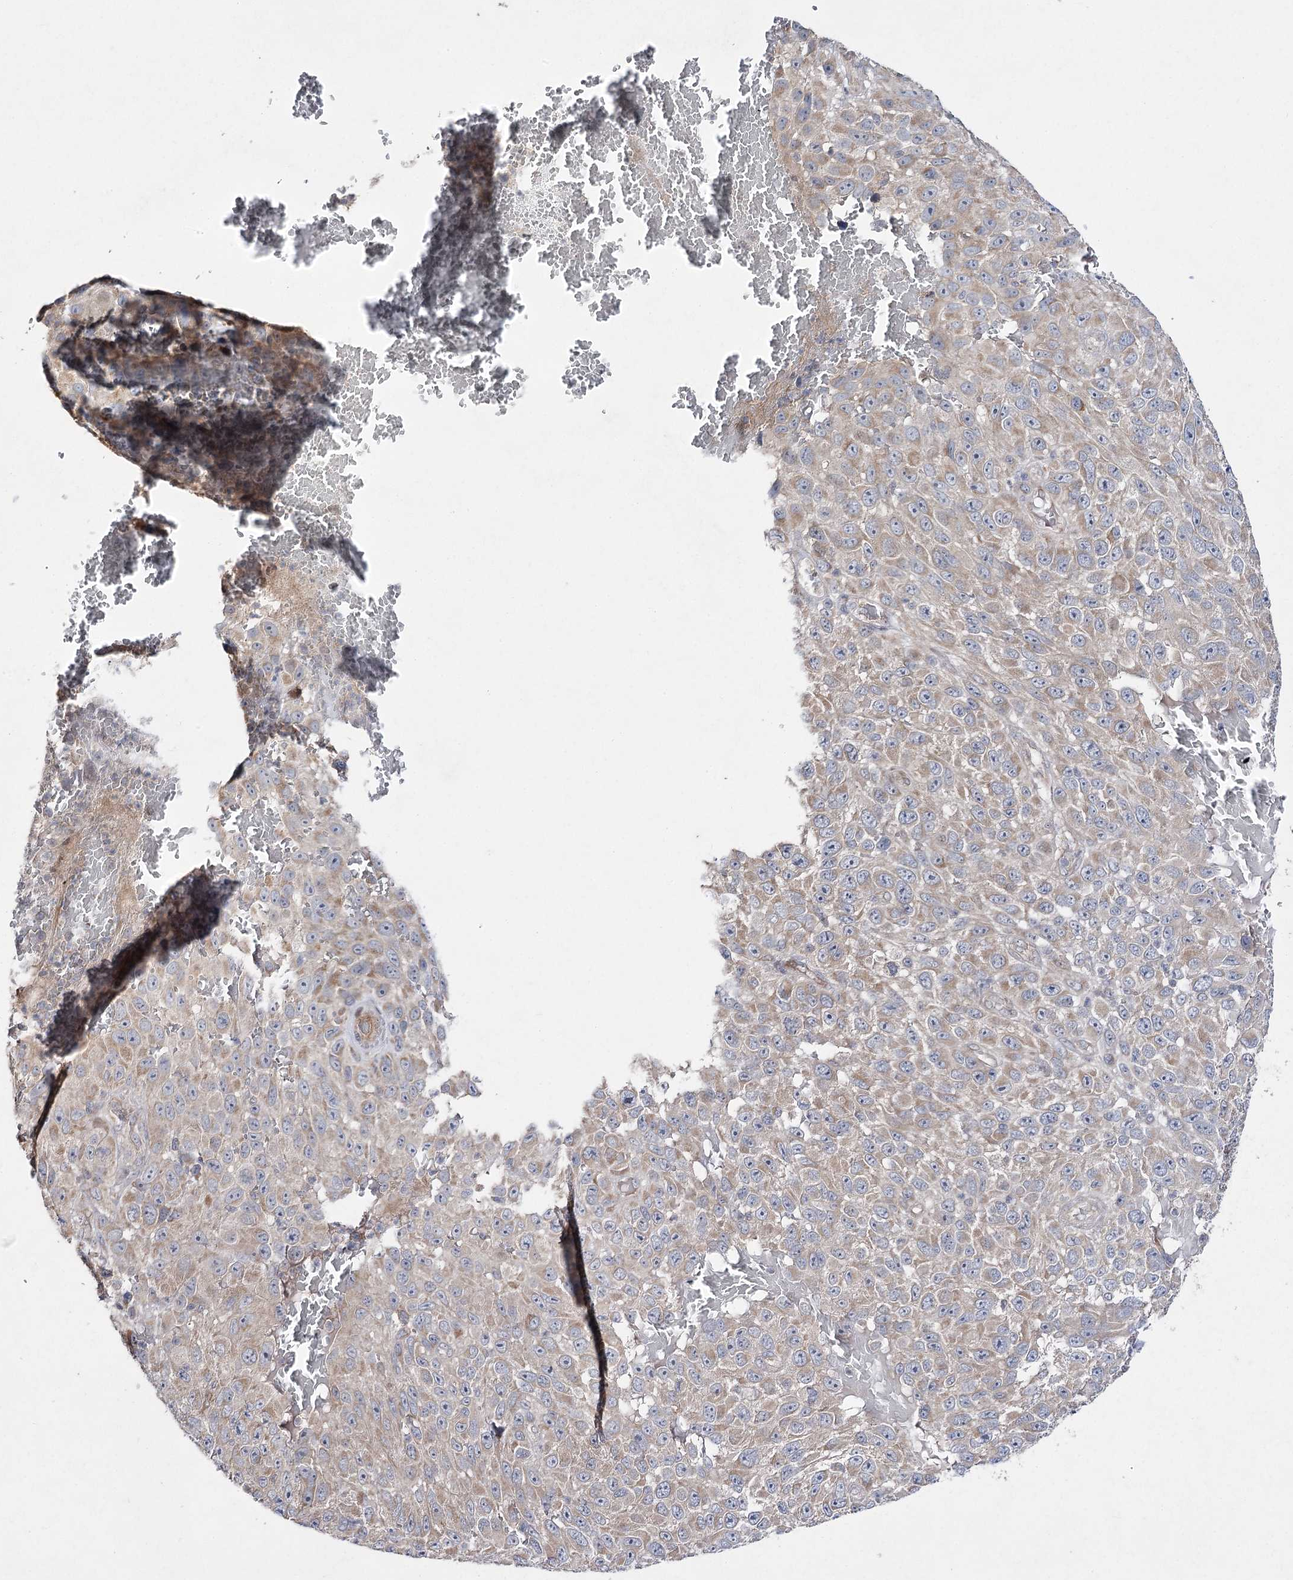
{"staining": {"intensity": "weak", "quantity": ">75%", "location": "cytoplasmic/membranous"}, "tissue": "melanoma", "cell_type": "Tumor cells", "image_type": "cancer", "snomed": [{"axis": "morphology", "description": "Malignant melanoma, NOS"}, {"axis": "topography", "description": "Skin"}], "caption": "Immunohistochemical staining of malignant melanoma demonstrates weak cytoplasmic/membranous protein positivity in approximately >75% of tumor cells. (DAB = brown stain, brightfield microscopy at high magnification).", "gene": "FANCL", "patient": {"sex": "female", "age": 96}}